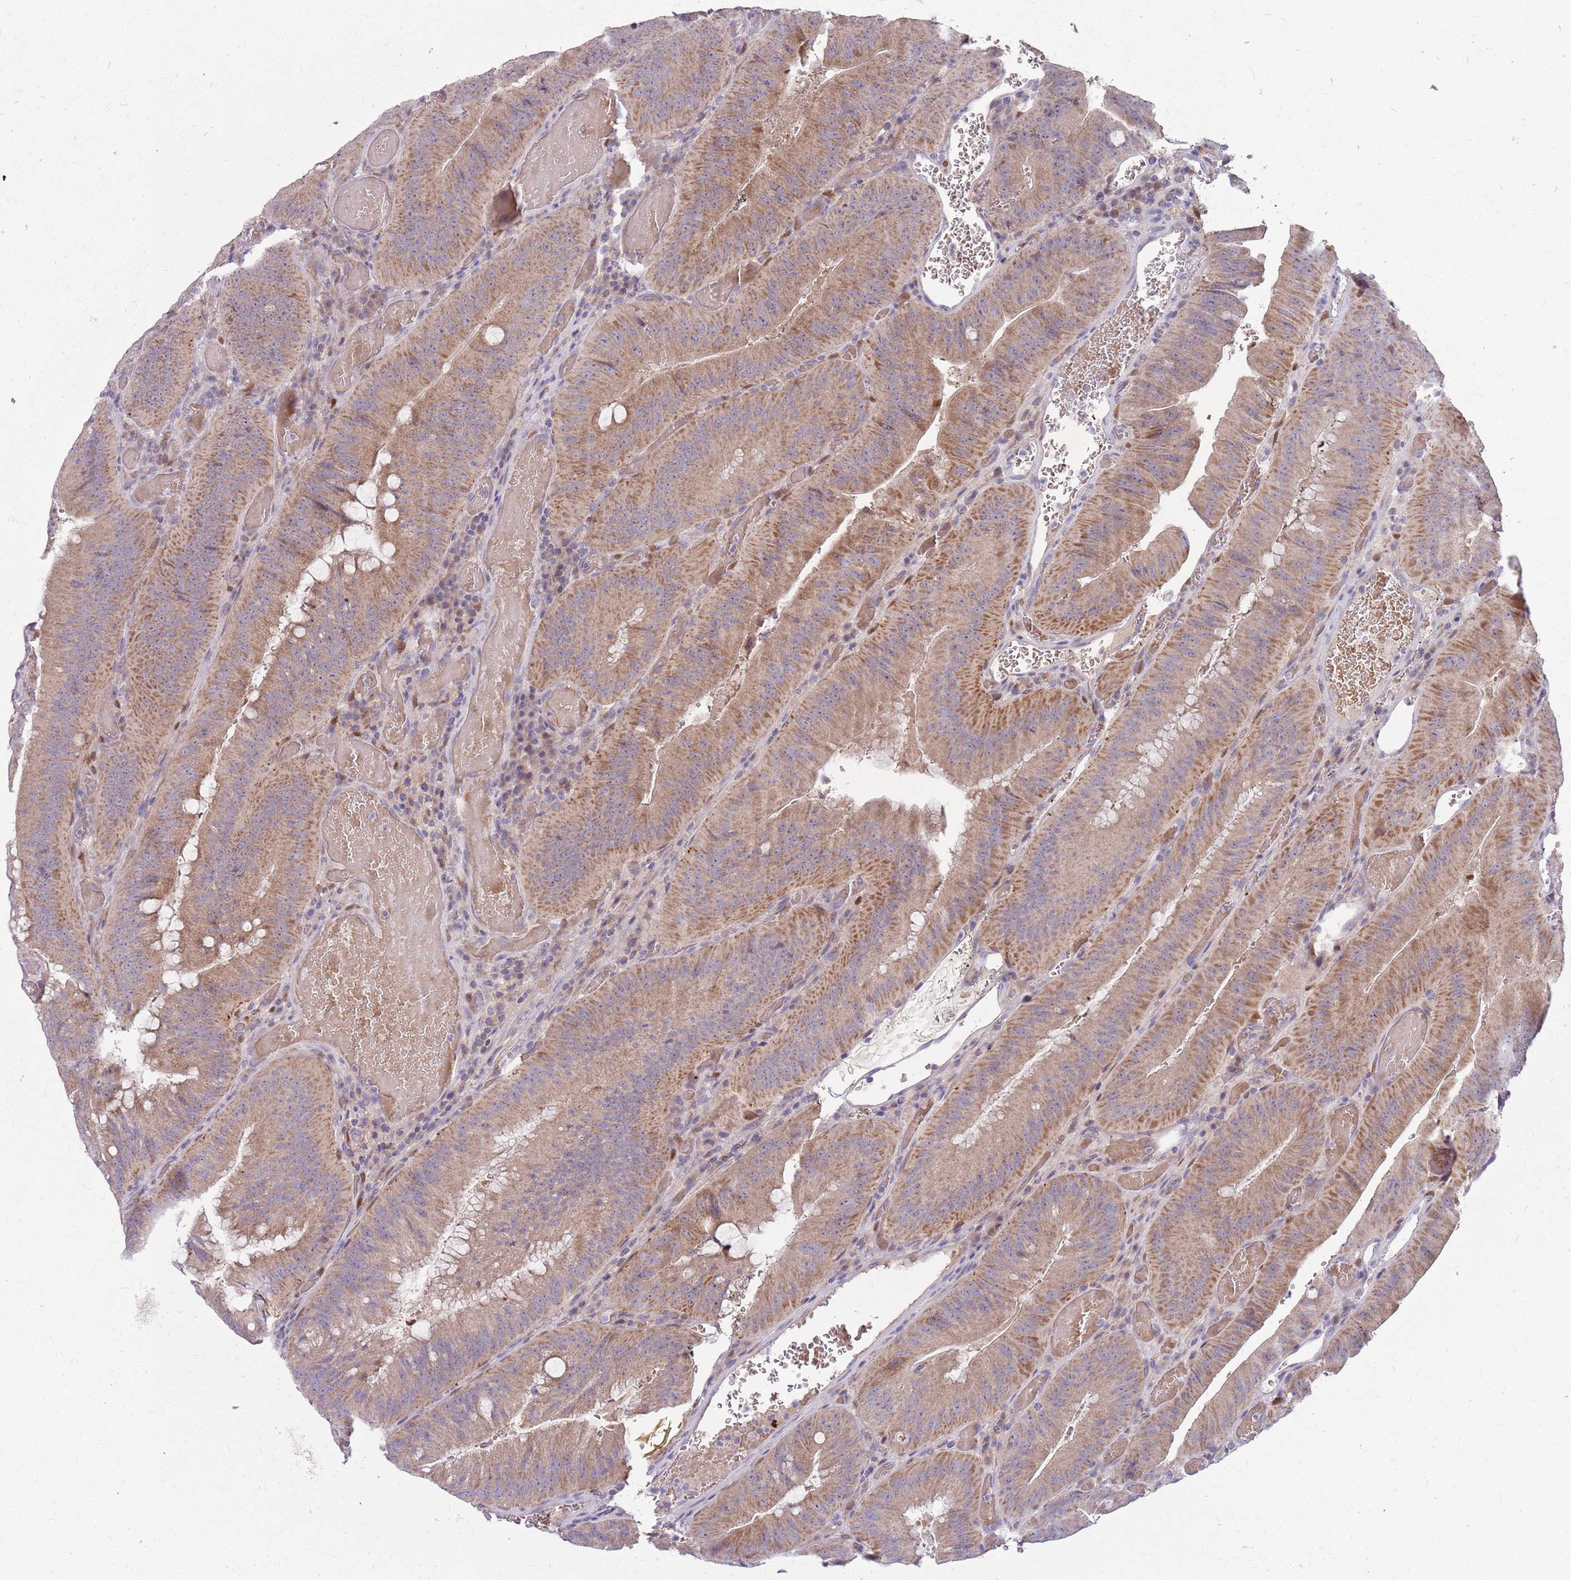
{"staining": {"intensity": "moderate", "quantity": ">75%", "location": "cytoplasmic/membranous"}, "tissue": "colorectal cancer", "cell_type": "Tumor cells", "image_type": "cancer", "snomed": [{"axis": "morphology", "description": "Adenocarcinoma, NOS"}, {"axis": "topography", "description": "Colon"}], "caption": "Immunohistochemistry (DAB (3,3'-diaminobenzidine)) staining of human colorectal adenocarcinoma reveals moderate cytoplasmic/membranous protein positivity in about >75% of tumor cells.", "gene": "DDHD1", "patient": {"sex": "female", "age": 43}}